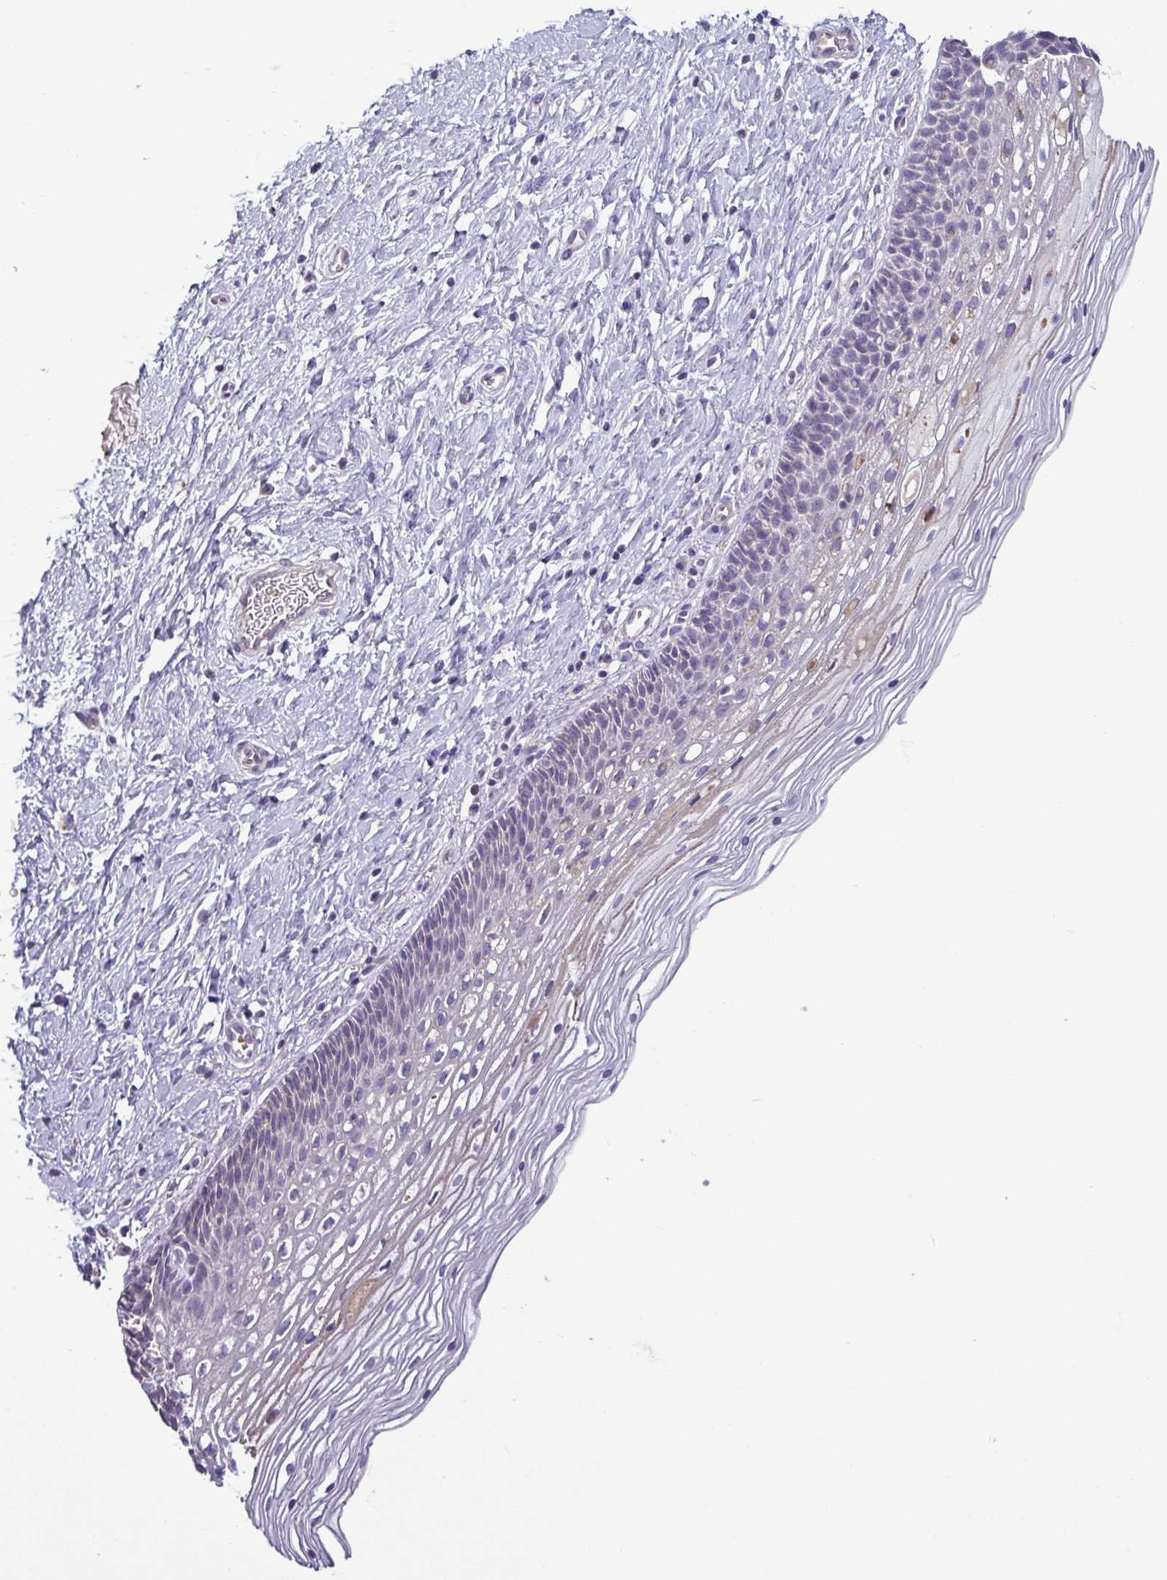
{"staining": {"intensity": "negative", "quantity": "none", "location": "none"}, "tissue": "cervix", "cell_type": "Glandular cells", "image_type": "normal", "snomed": [{"axis": "morphology", "description": "Normal tissue, NOS"}, {"axis": "topography", "description": "Cervix"}], "caption": "DAB immunohistochemical staining of normal cervix exhibits no significant positivity in glandular cells. Nuclei are stained in blue.", "gene": "MYL10", "patient": {"sex": "female", "age": 34}}